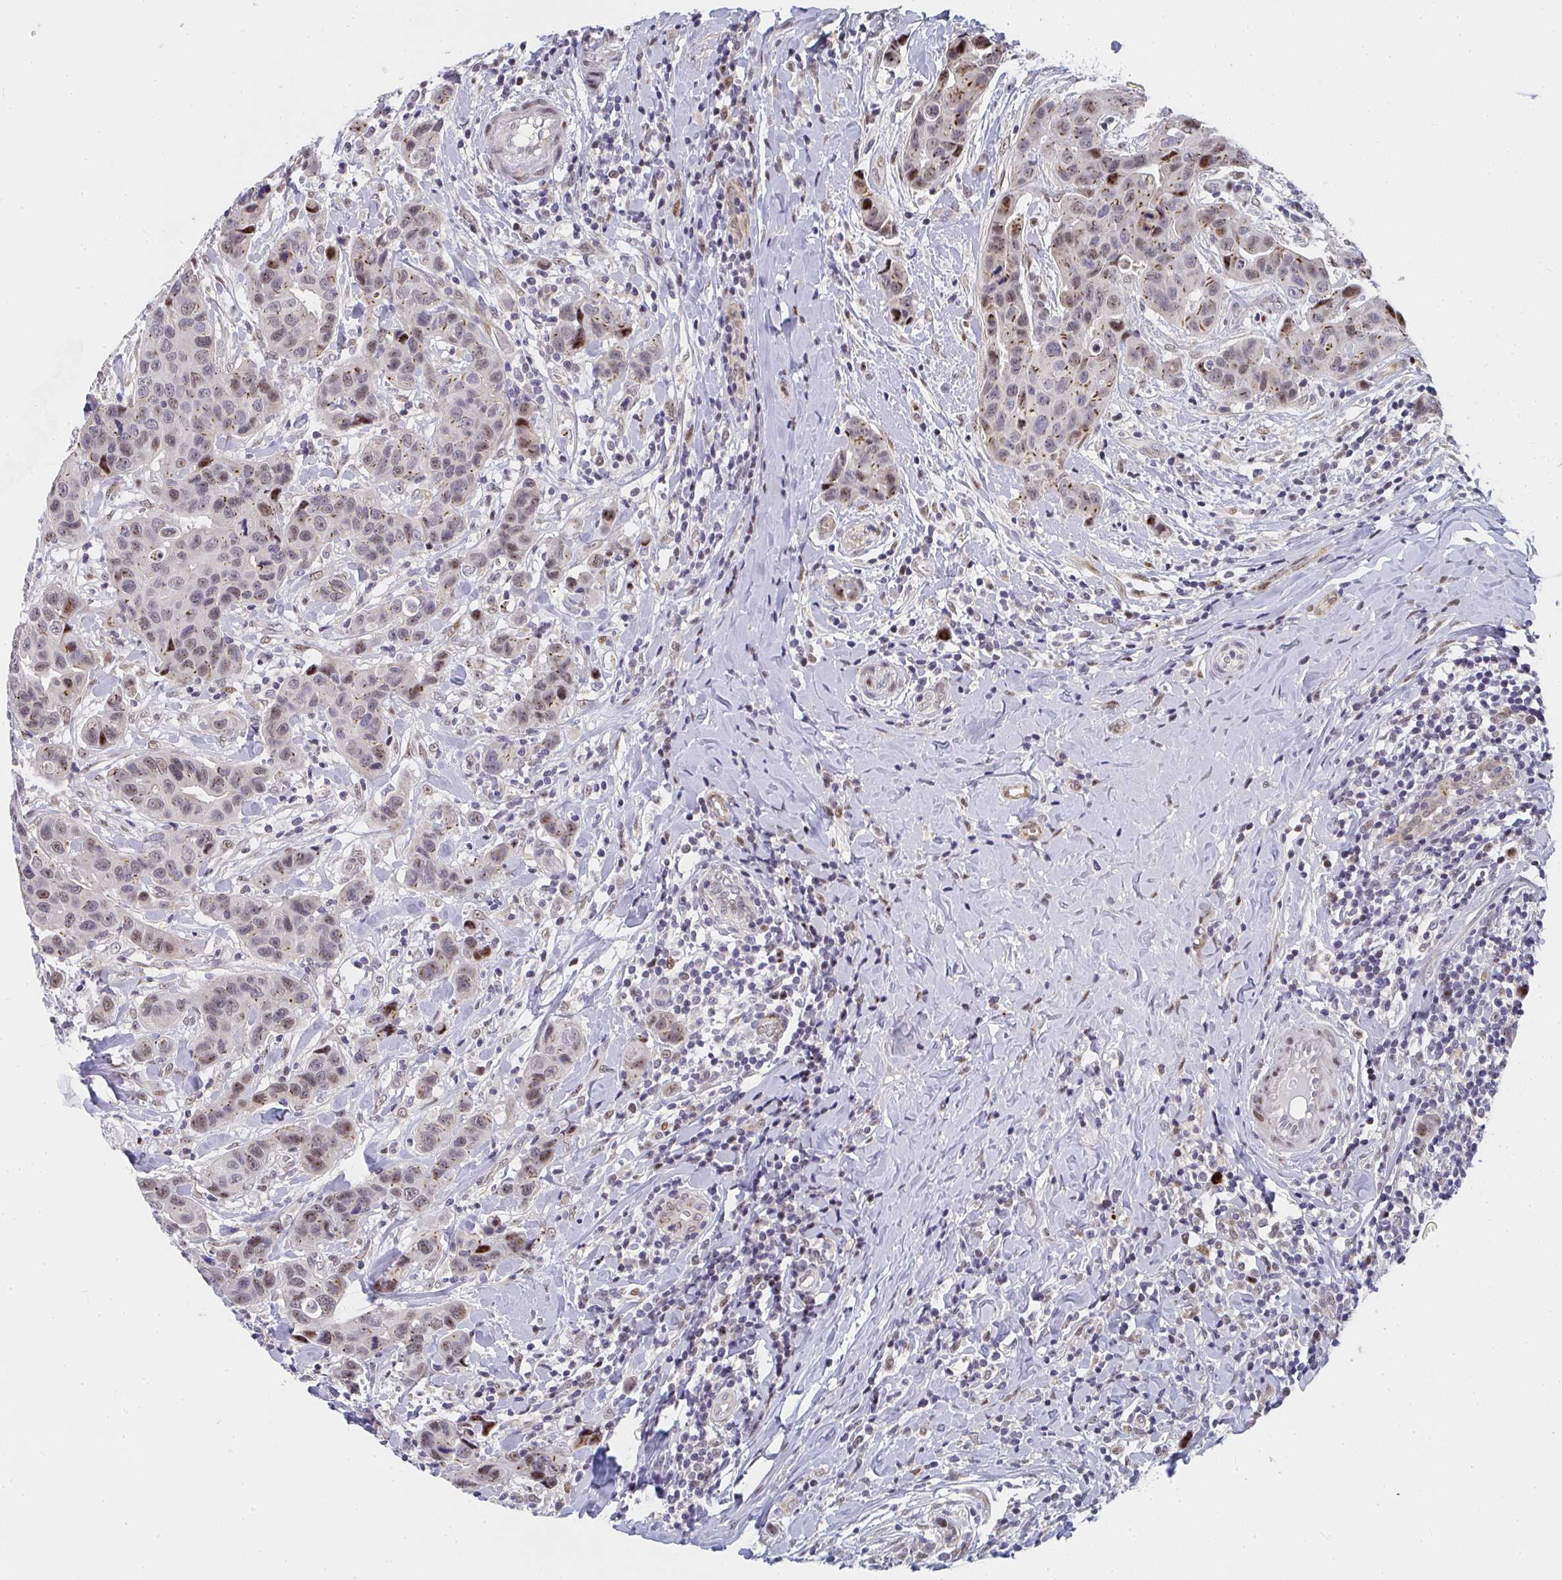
{"staining": {"intensity": "moderate", "quantity": ">75%", "location": "cytoplasmic/membranous,nuclear"}, "tissue": "breast cancer", "cell_type": "Tumor cells", "image_type": "cancer", "snomed": [{"axis": "morphology", "description": "Duct carcinoma"}, {"axis": "topography", "description": "Breast"}], "caption": "Human breast invasive ductal carcinoma stained for a protein (brown) reveals moderate cytoplasmic/membranous and nuclear positive positivity in approximately >75% of tumor cells.", "gene": "ZIC3", "patient": {"sex": "female", "age": 24}}